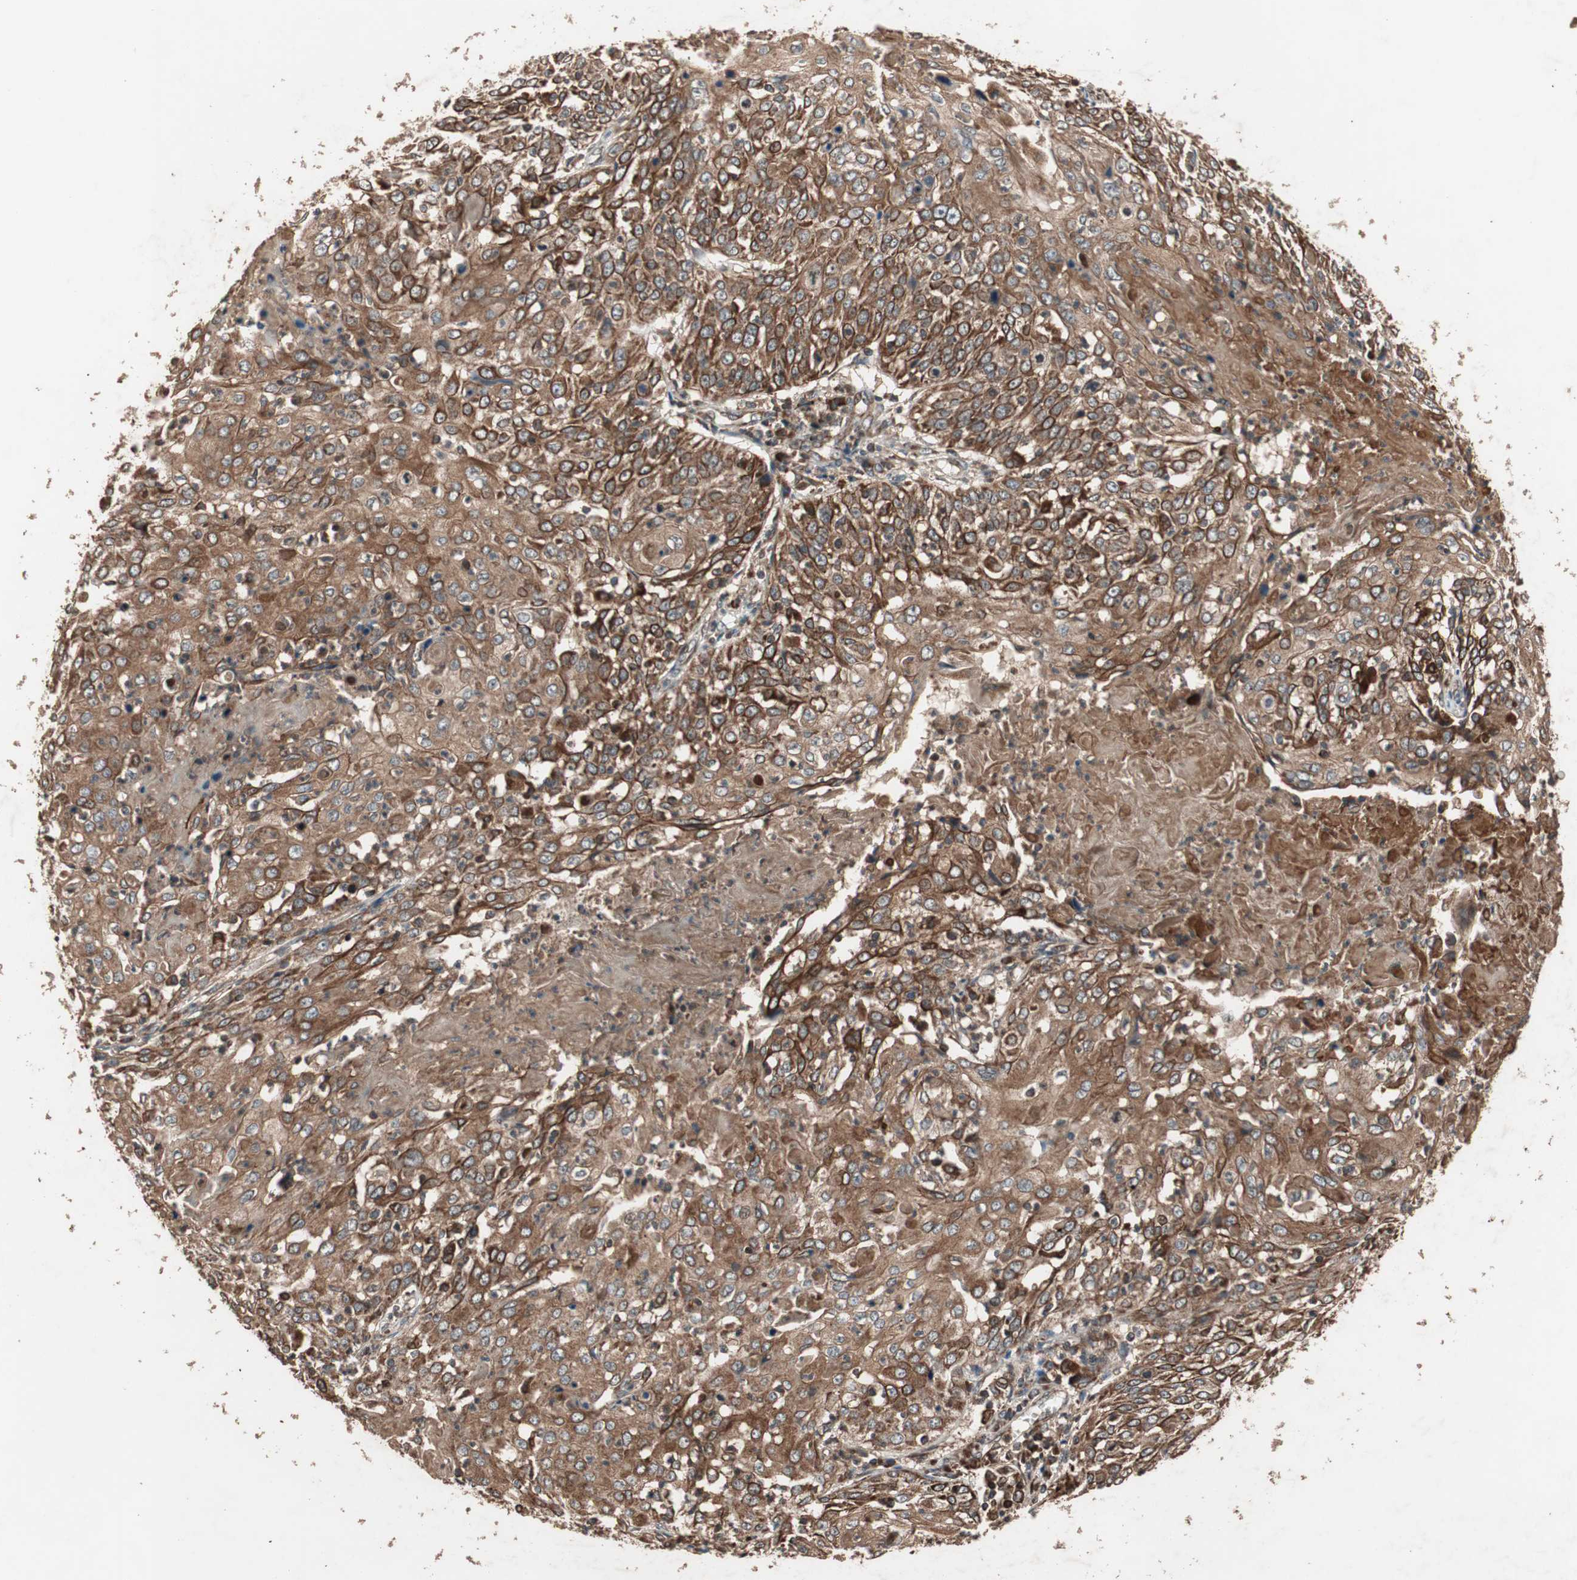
{"staining": {"intensity": "strong", "quantity": ">75%", "location": "cytoplasmic/membranous"}, "tissue": "cervical cancer", "cell_type": "Tumor cells", "image_type": "cancer", "snomed": [{"axis": "morphology", "description": "Squamous cell carcinoma, NOS"}, {"axis": "topography", "description": "Cervix"}], "caption": "A high-resolution photomicrograph shows immunohistochemistry (IHC) staining of squamous cell carcinoma (cervical), which reveals strong cytoplasmic/membranous expression in approximately >75% of tumor cells. The staining was performed using DAB (3,3'-diaminobenzidine), with brown indicating positive protein expression. Nuclei are stained blue with hematoxylin.", "gene": "RAB1A", "patient": {"sex": "female", "age": 39}}